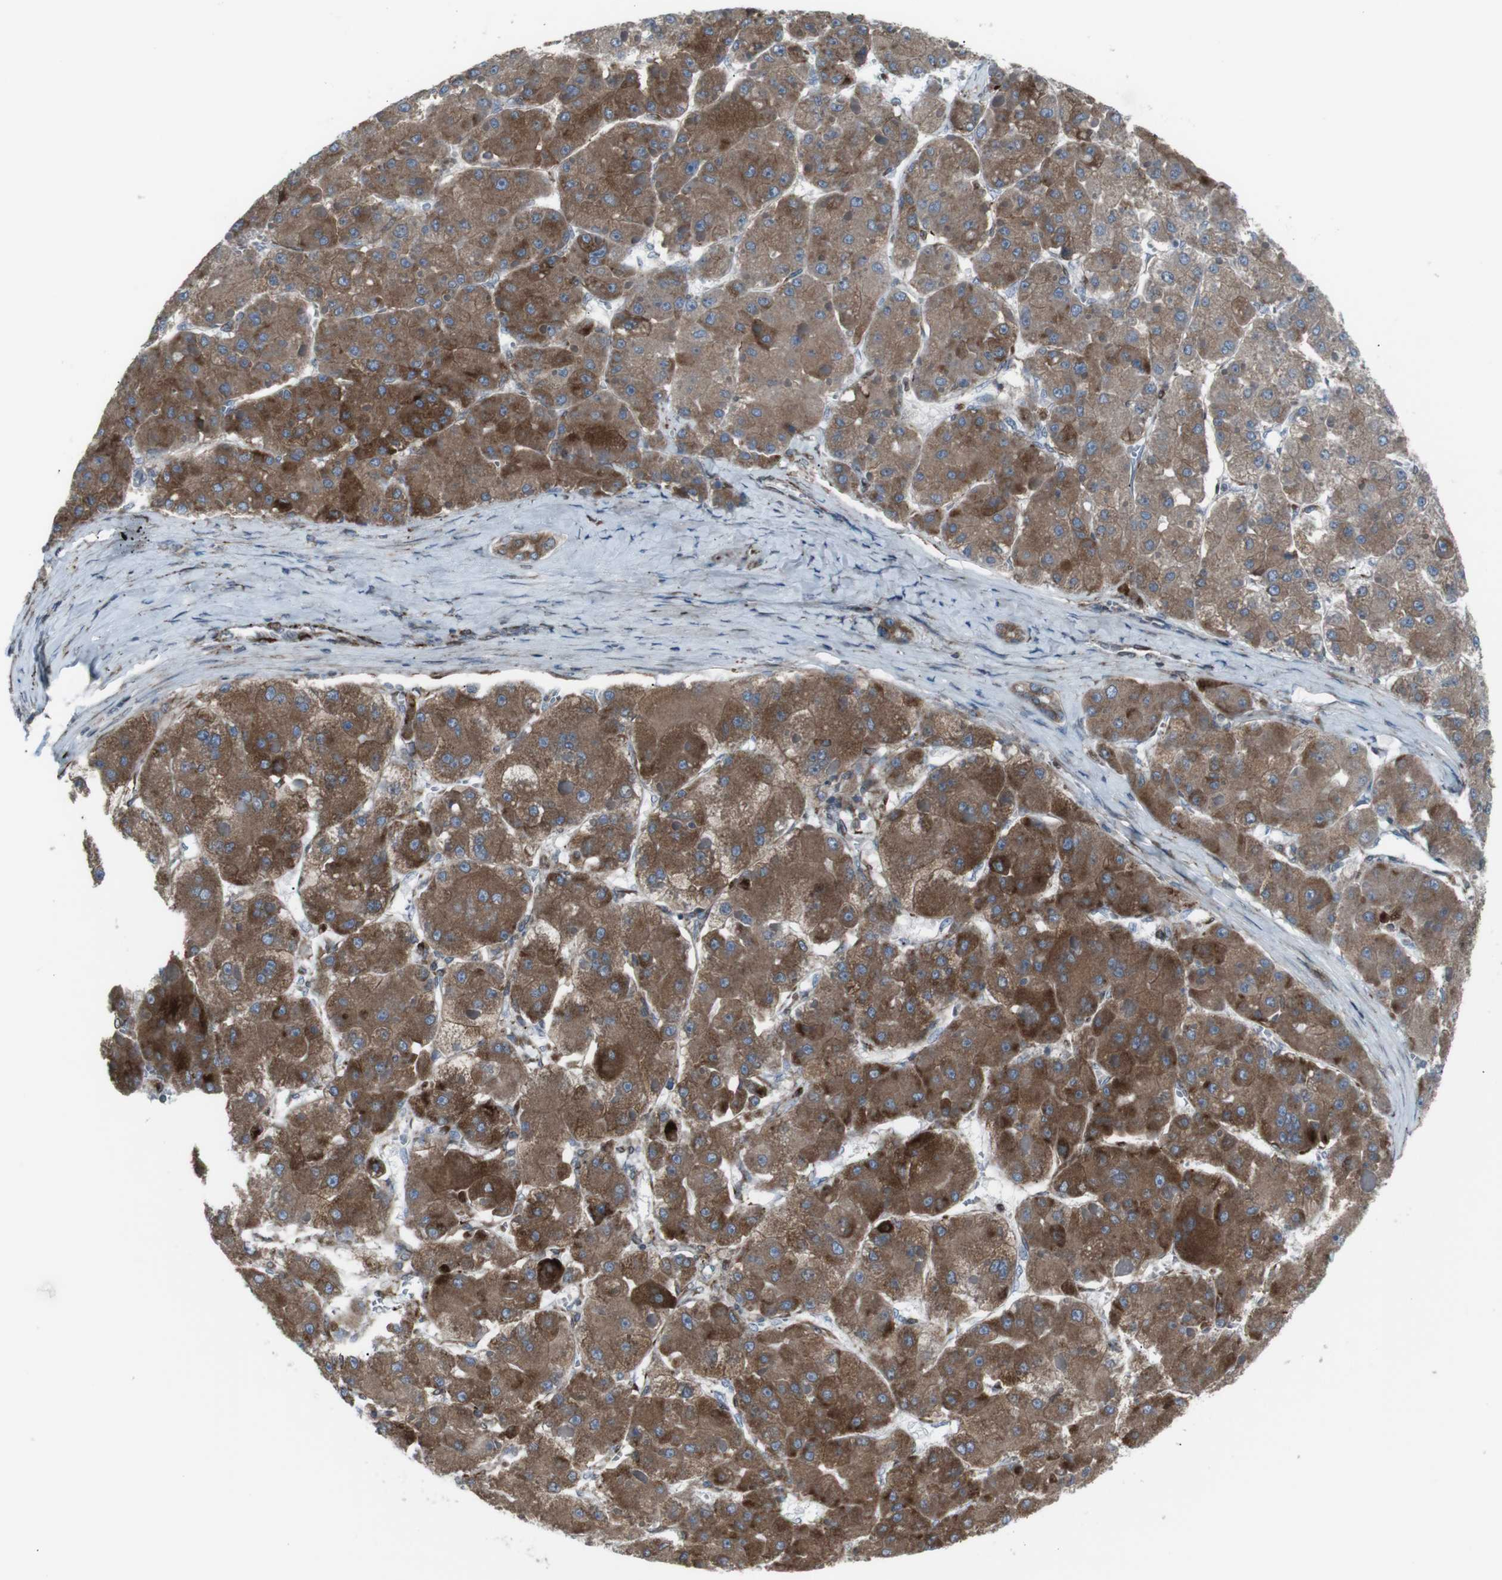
{"staining": {"intensity": "moderate", "quantity": ">75%", "location": "cytoplasmic/membranous"}, "tissue": "liver cancer", "cell_type": "Tumor cells", "image_type": "cancer", "snomed": [{"axis": "morphology", "description": "Carcinoma, Hepatocellular, NOS"}, {"axis": "topography", "description": "Liver"}], "caption": "Moderate cytoplasmic/membranous protein expression is identified in about >75% of tumor cells in liver cancer.", "gene": "LNPK", "patient": {"sex": "female", "age": 73}}